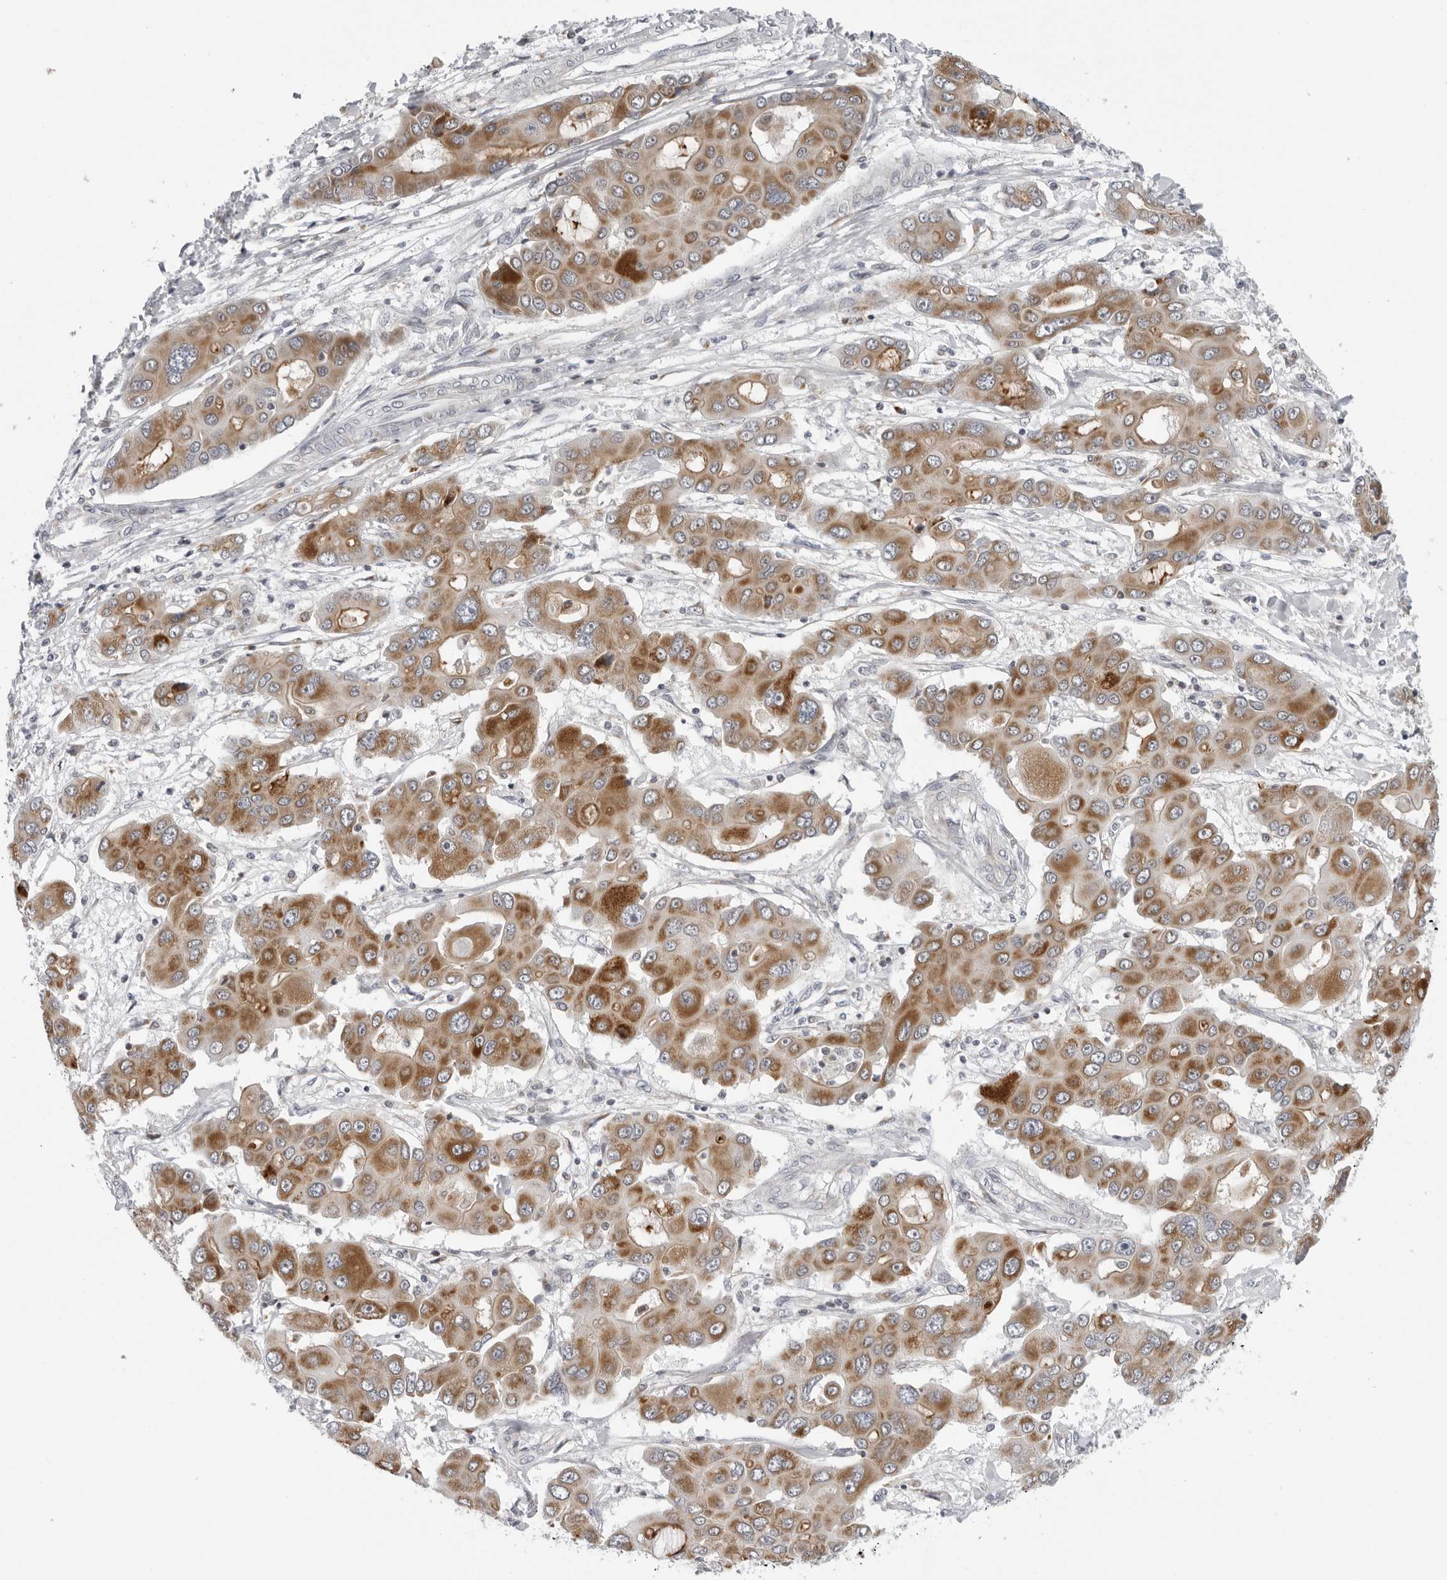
{"staining": {"intensity": "strong", "quantity": "25%-75%", "location": "cytoplasmic/membranous"}, "tissue": "liver cancer", "cell_type": "Tumor cells", "image_type": "cancer", "snomed": [{"axis": "morphology", "description": "Cholangiocarcinoma"}, {"axis": "topography", "description": "Liver"}], "caption": "A brown stain highlights strong cytoplasmic/membranous staining of a protein in liver cancer tumor cells.", "gene": "CPT2", "patient": {"sex": "male", "age": 67}}